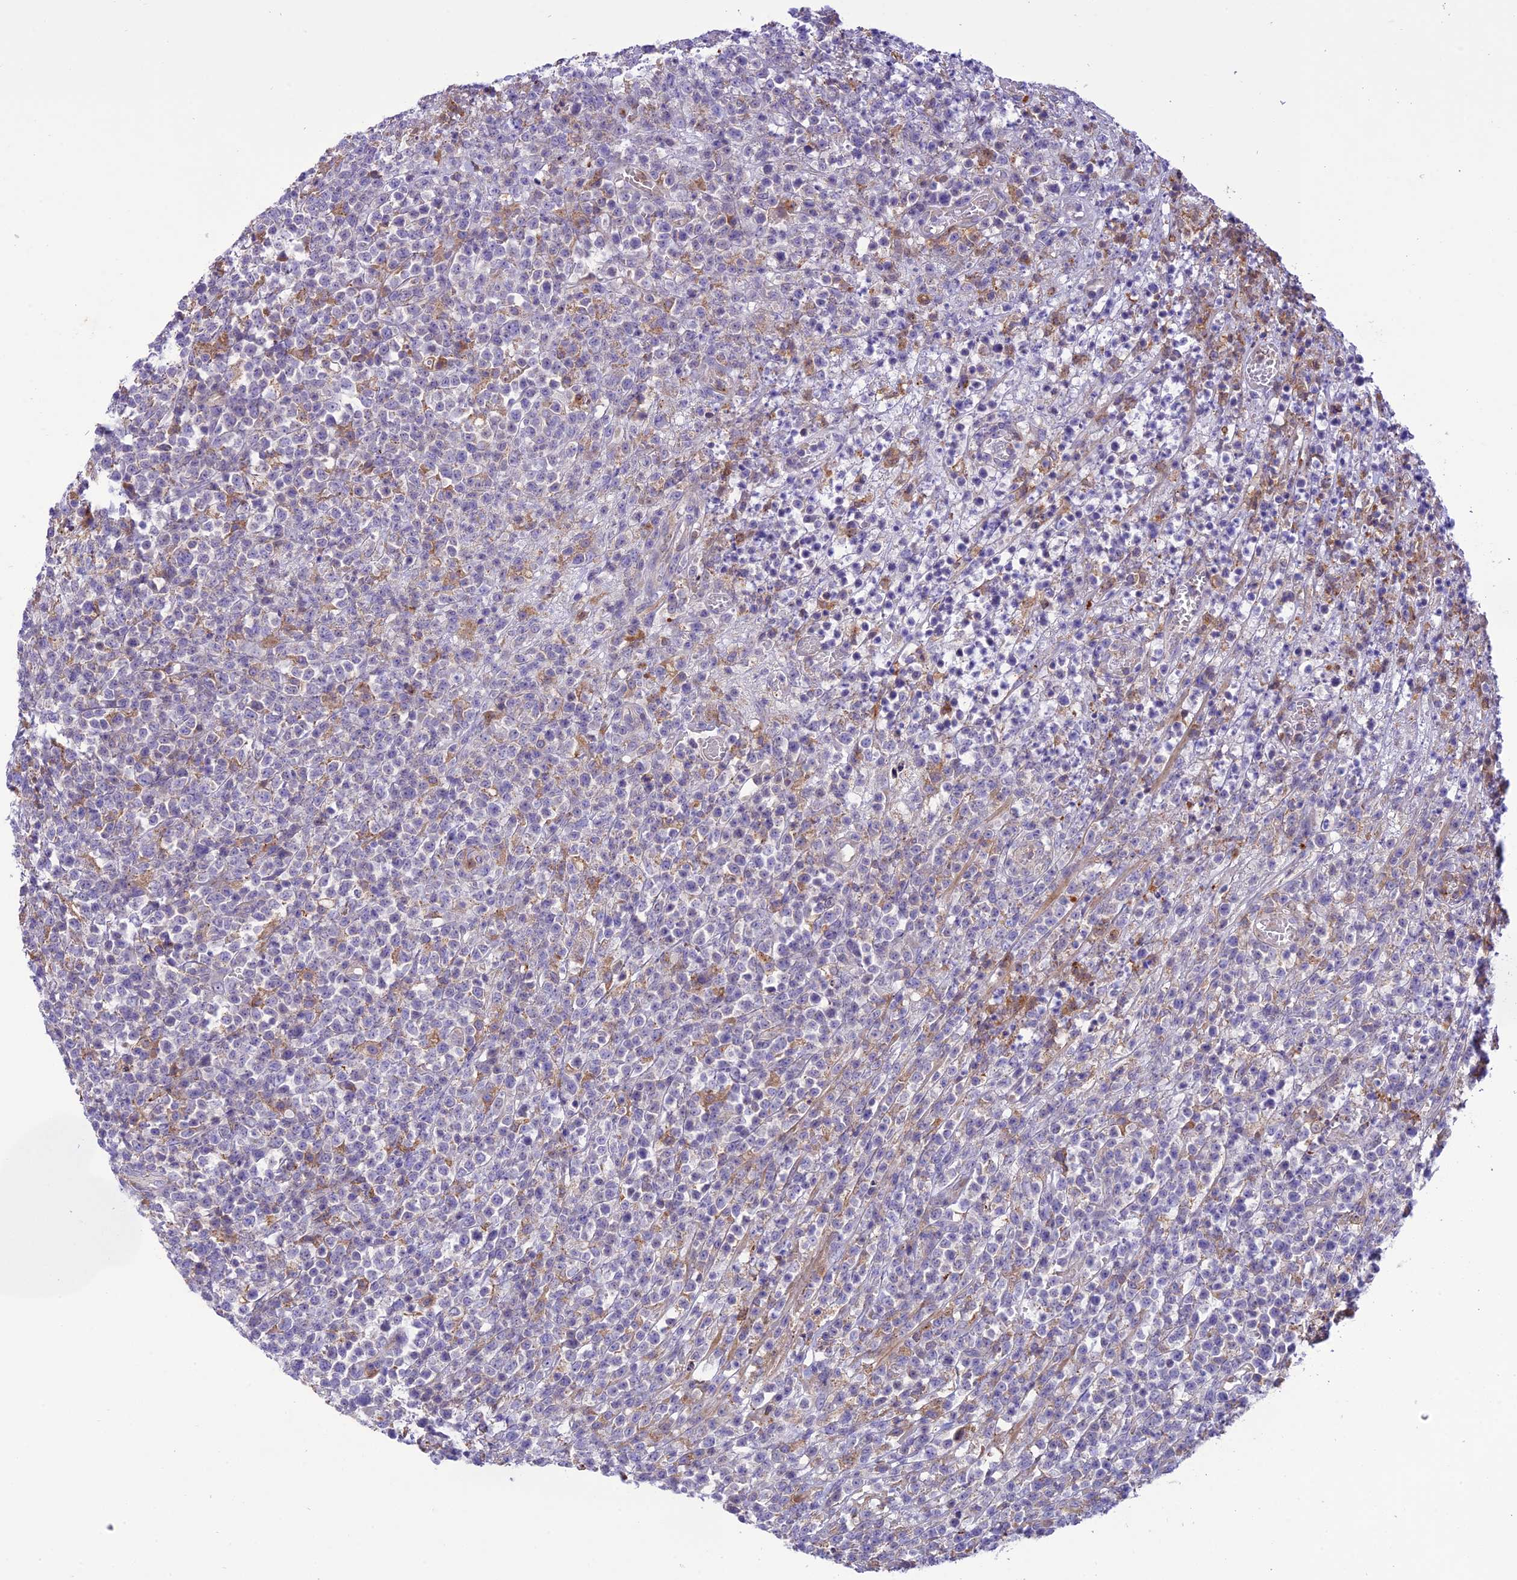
{"staining": {"intensity": "negative", "quantity": "none", "location": "none"}, "tissue": "lymphoma", "cell_type": "Tumor cells", "image_type": "cancer", "snomed": [{"axis": "morphology", "description": "Malignant lymphoma, non-Hodgkin's type, High grade"}, {"axis": "topography", "description": "Colon"}], "caption": "Protein analysis of high-grade malignant lymphoma, non-Hodgkin's type demonstrates no significant positivity in tumor cells. (Immunohistochemistry (ihc), brightfield microscopy, high magnification).", "gene": "JMY", "patient": {"sex": "female", "age": 53}}